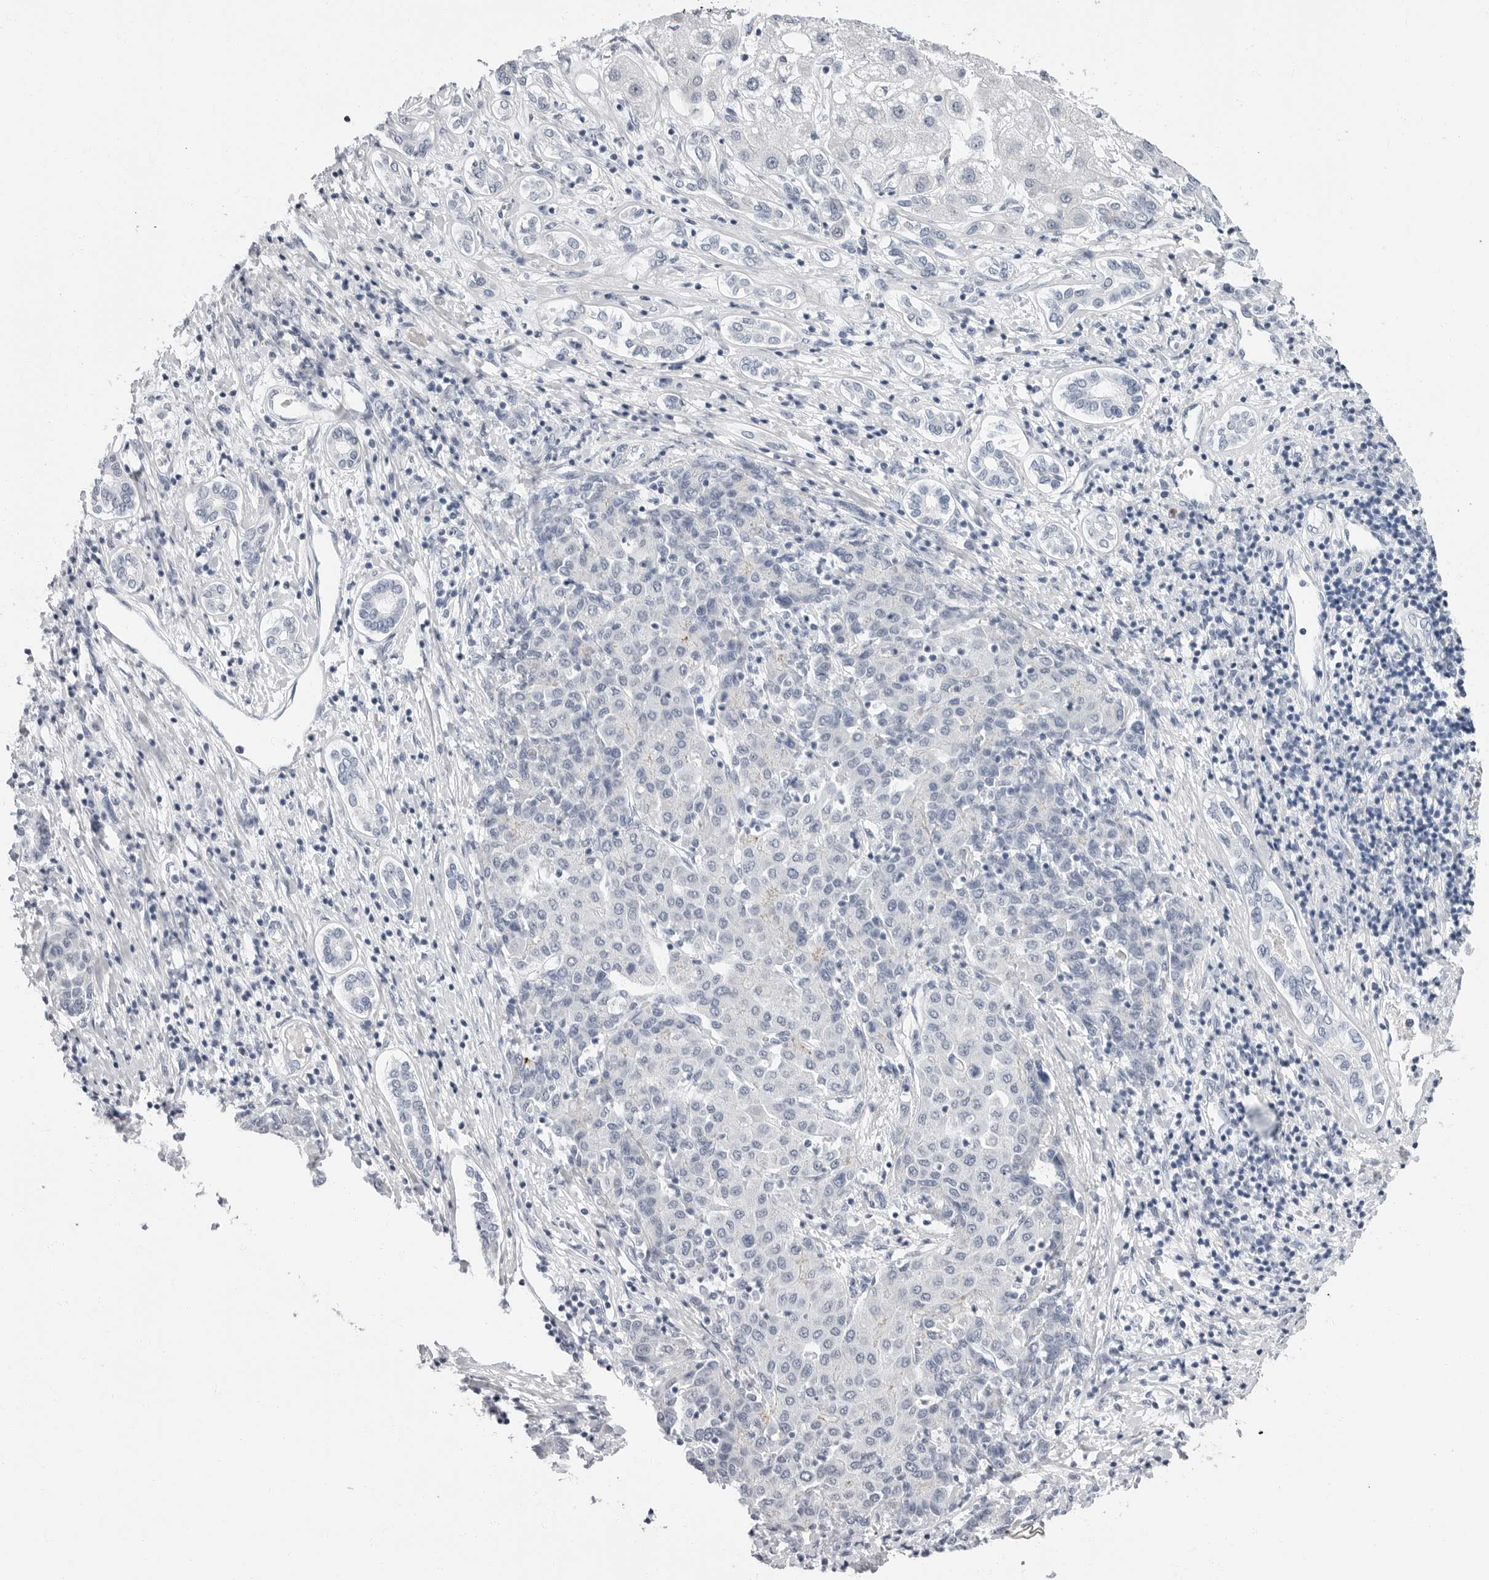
{"staining": {"intensity": "negative", "quantity": "none", "location": "none"}, "tissue": "liver cancer", "cell_type": "Tumor cells", "image_type": "cancer", "snomed": [{"axis": "morphology", "description": "Carcinoma, Hepatocellular, NOS"}, {"axis": "topography", "description": "Liver"}], "caption": "A high-resolution image shows immunohistochemistry staining of liver hepatocellular carcinoma, which shows no significant staining in tumor cells.", "gene": "ERICH3", "patient": {"sex": "male", "age": 65}}